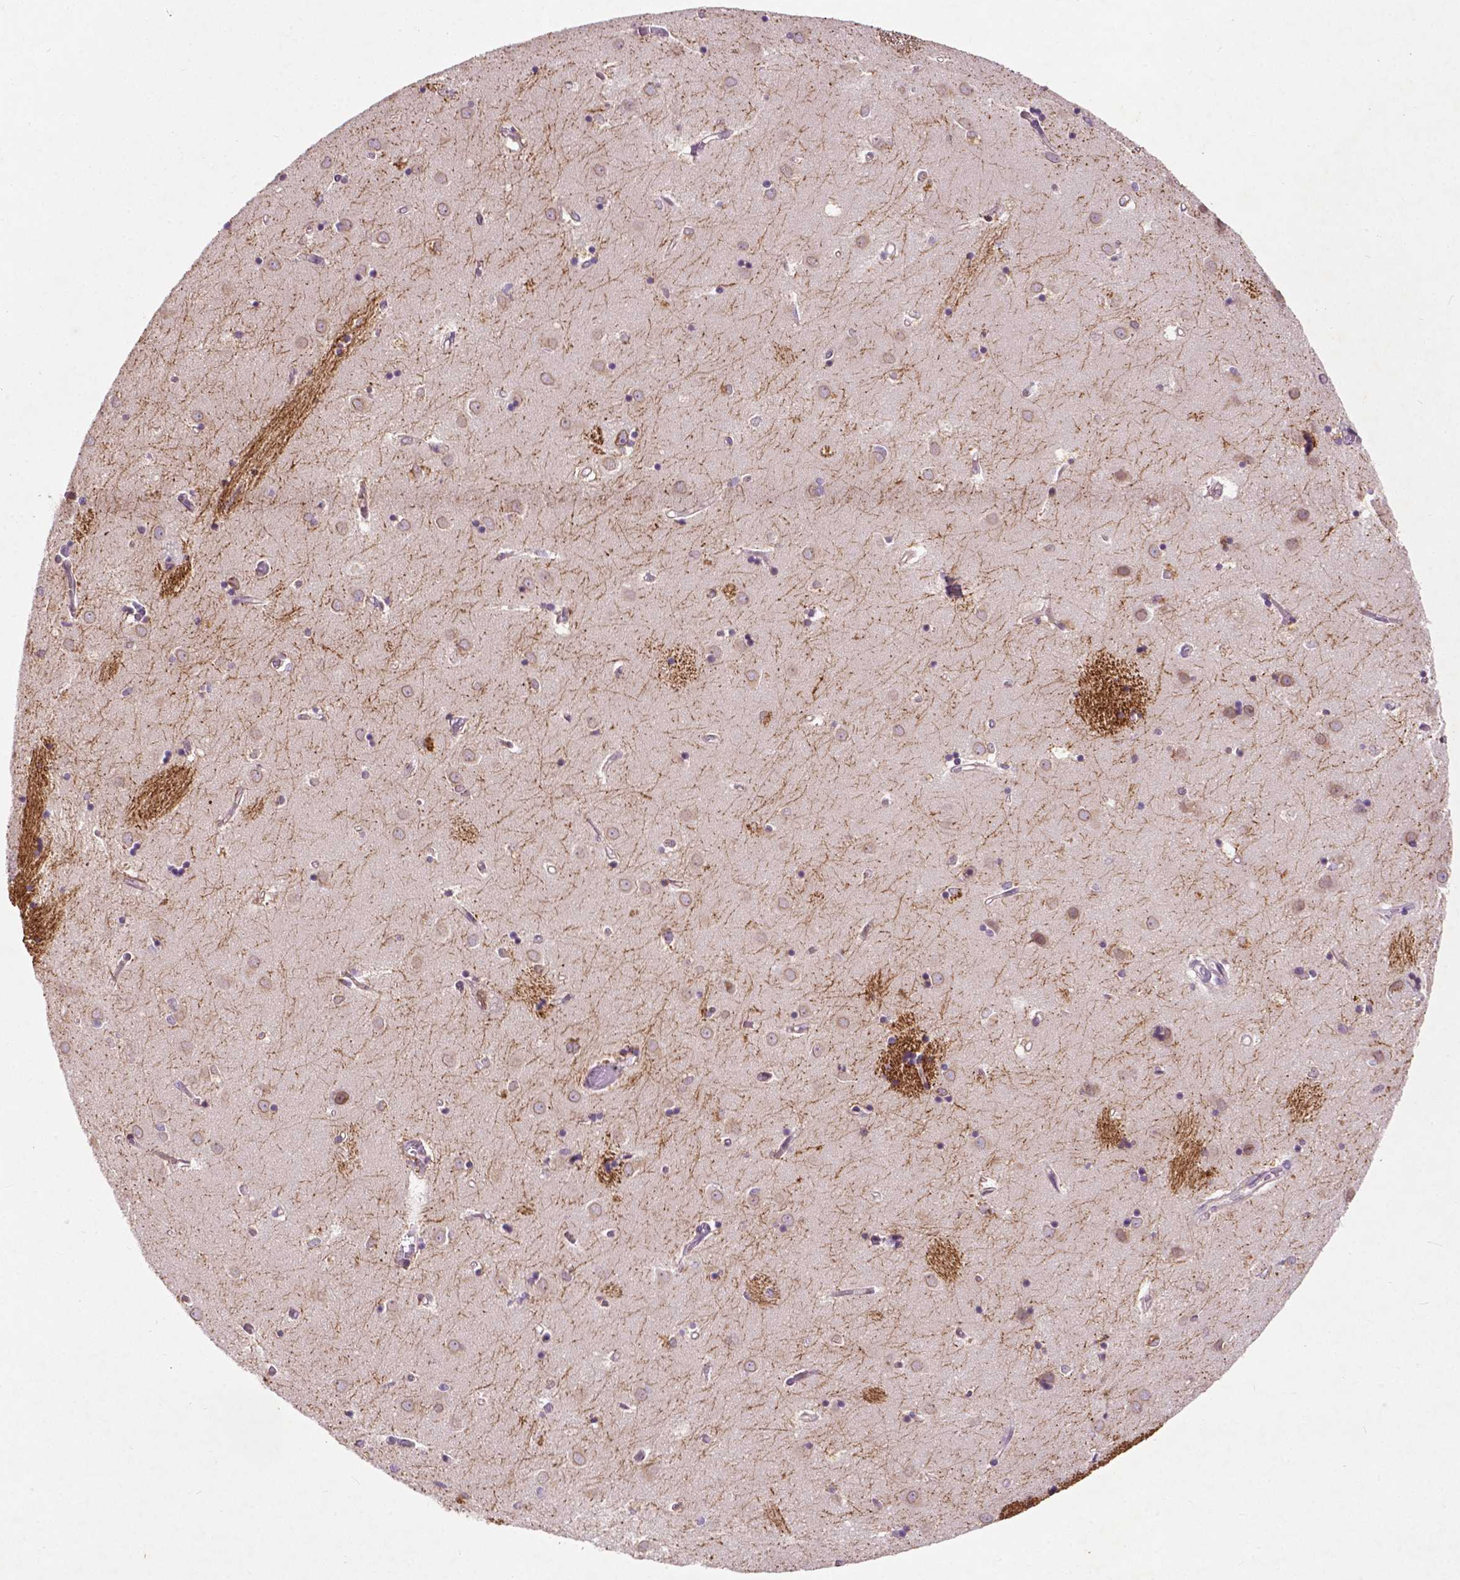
{"staining": {"intensity": "weak", "quantity": "<25%", "location": "cytoplasmic/membranous"}, "tissue": "caudate", "cell_type": "Glial cells", "image_type": "normal", "snomed": [{"axis": "morphology", "description": "Normal tissue, NOS"}, {"axis": "topography", "description": "Lateral ventricle wall"}], "caption": "The micrograph reveals no significant expression in glial cells of caudate.", "gene": "GPR37", "patient": {"sex": "male", "age": 54}}